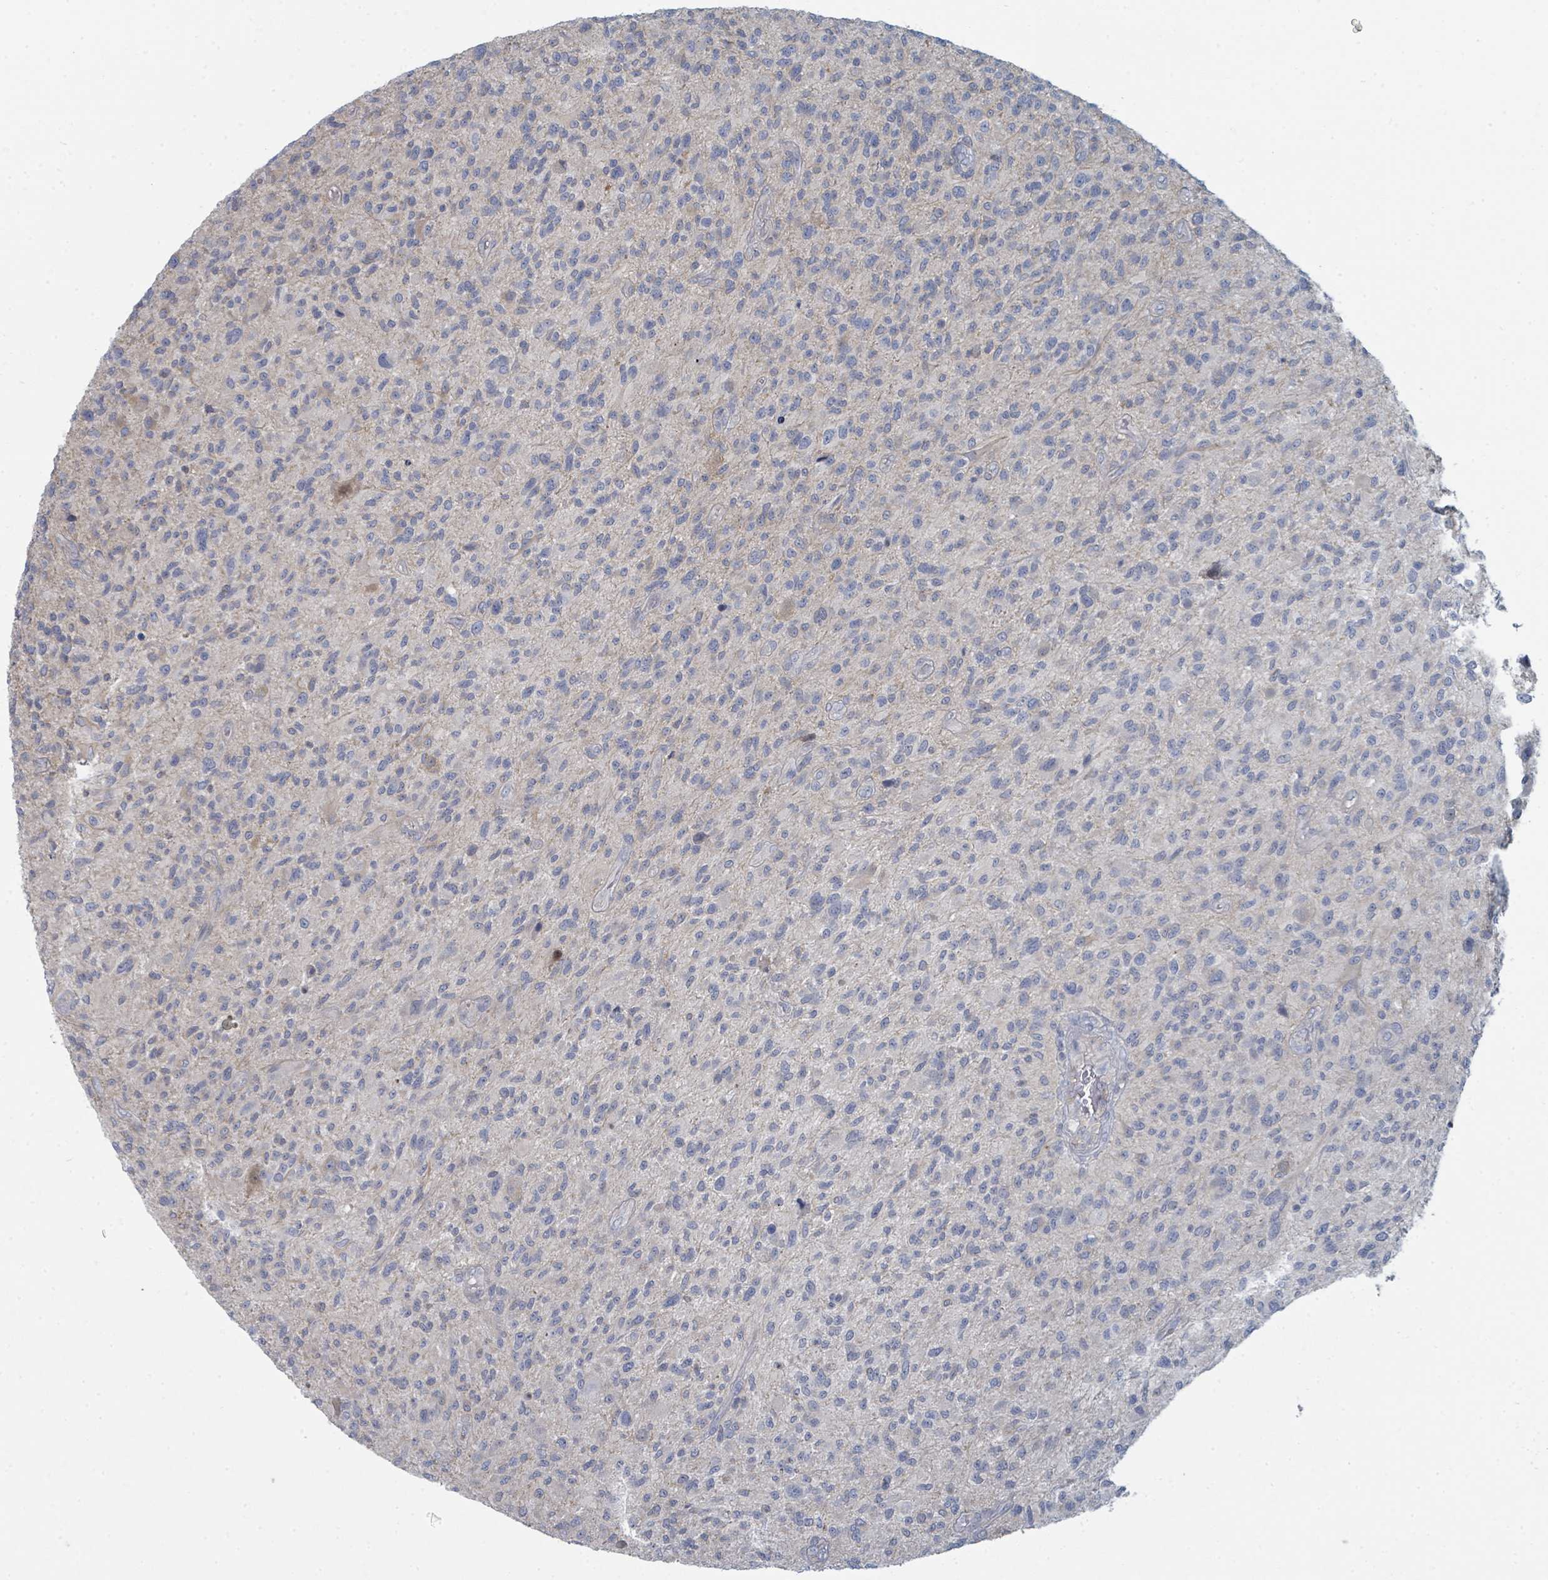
{"staining": {"intensity": "negative", "quantity": "none", "location": "none"}, "tissue": "glioma", "cell_type": "Tumor cells", "image_type": "cancer", "snomed": [{"axis": "morphology", "description": "Glioma, malignant, High grade"}, {"axis": "topography", "description": "Brain"}], "caption": "An image of human glioma is negative for staining in tumor cells.", "gene": "SLC25A45", "patient": {"sex": "male", "age": 47}}